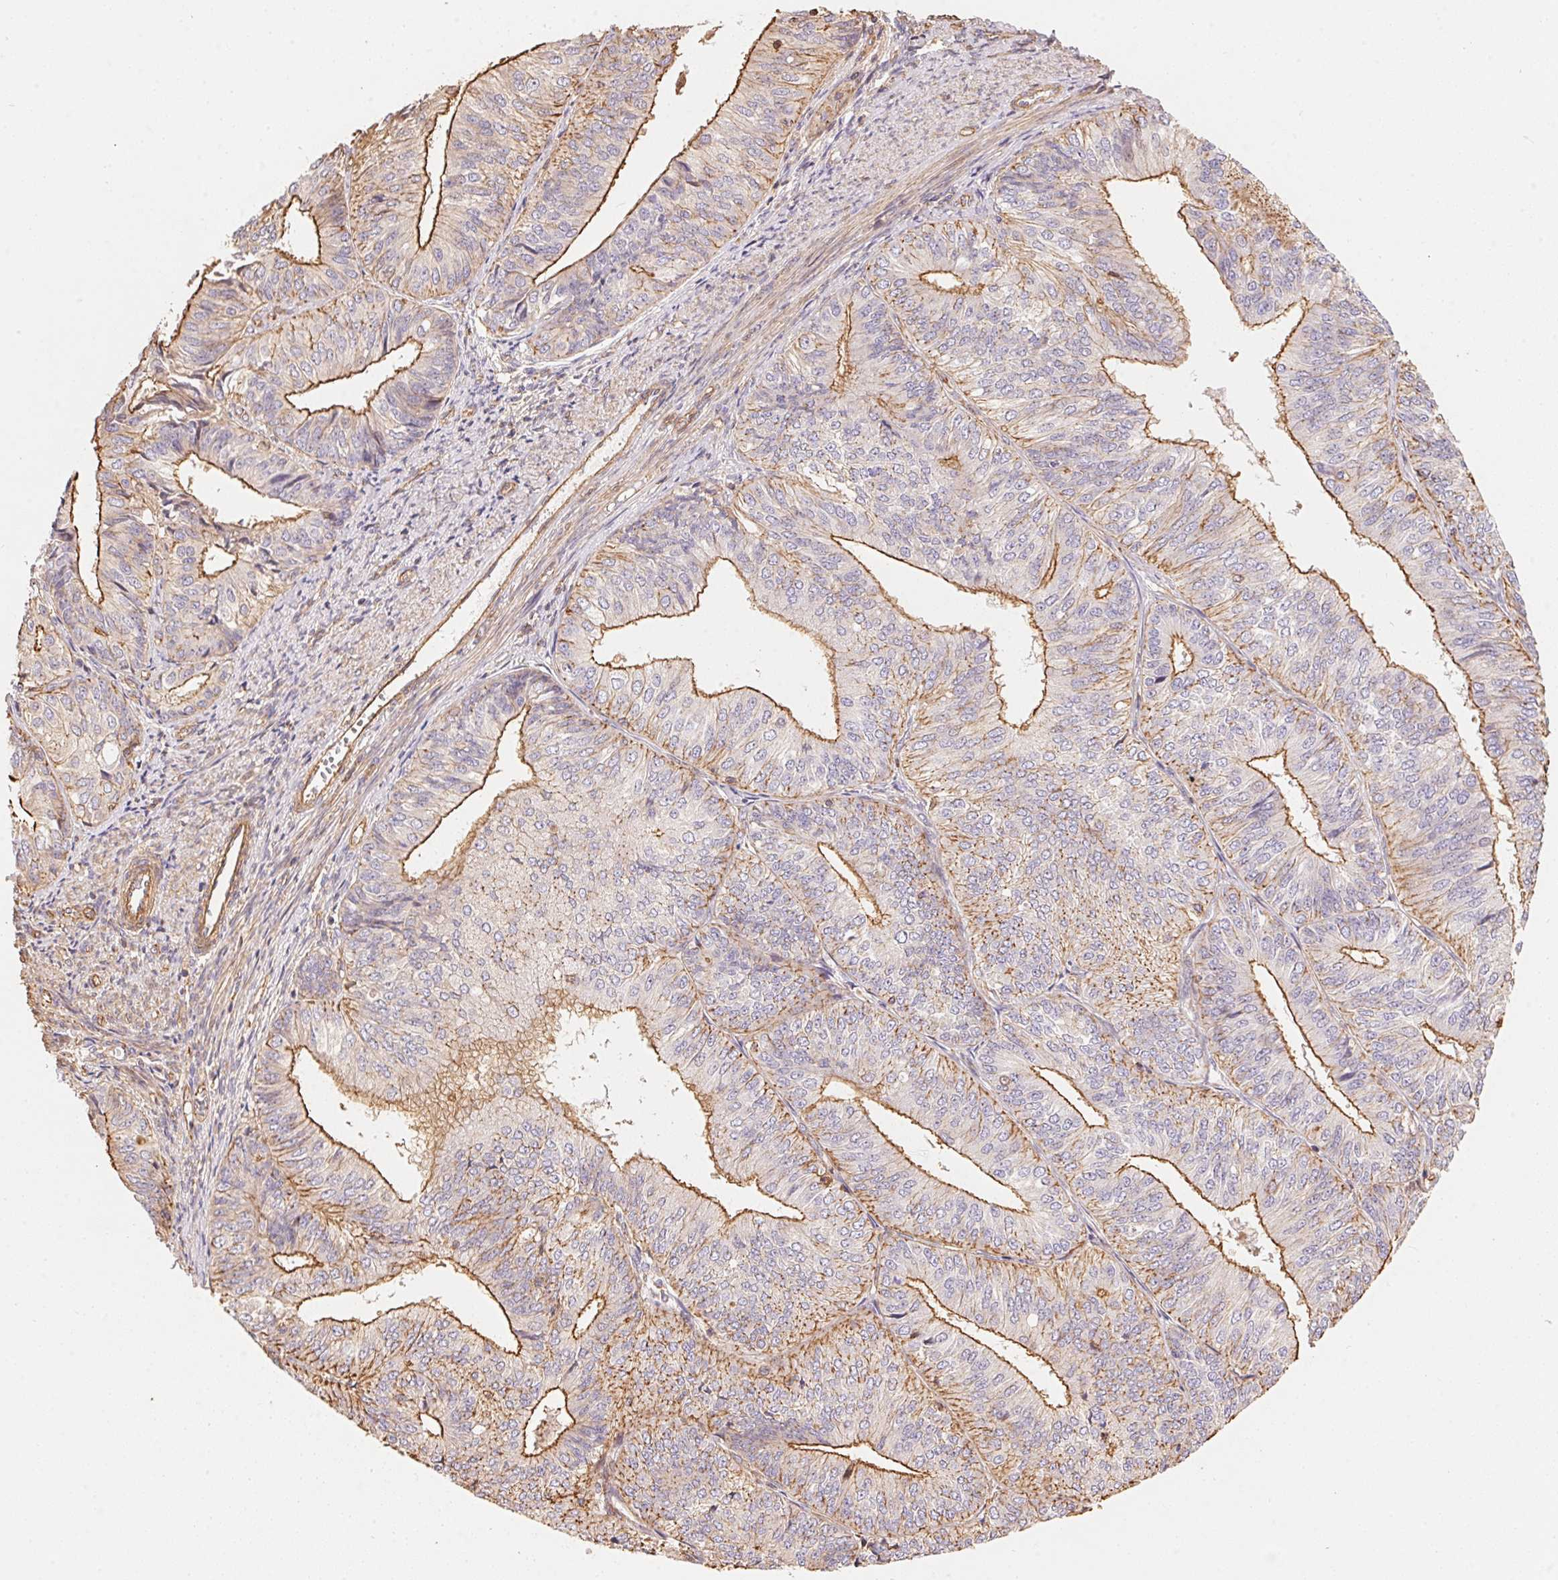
{"staining": {"intensity": "strong", "quantity": "25%-75%", "location": "cytoplasmic/membranous"}, "tissue": "endometrial cancer", "cell_type": "Tumor cells", "image_type": "cancer", "snomed": [{"axis": "morphology", "description": "Adenocarcinoma, NOS"}, {"axis": "topography", "description": "Endometrium"}], "caption": "IHC (DAB) staining of endometrial cancer reveals strong cytoplasmic/membranous protein expression in about 25%-75% of tumor cells. Using DAB (3,3'-diaminobenzidine) (brown) and hematoxylin (blue) stains, captured at high magnification using brightfield microscopy.", "gene": "FRAS1", "patient": {"sex": "female", "age": 58}}